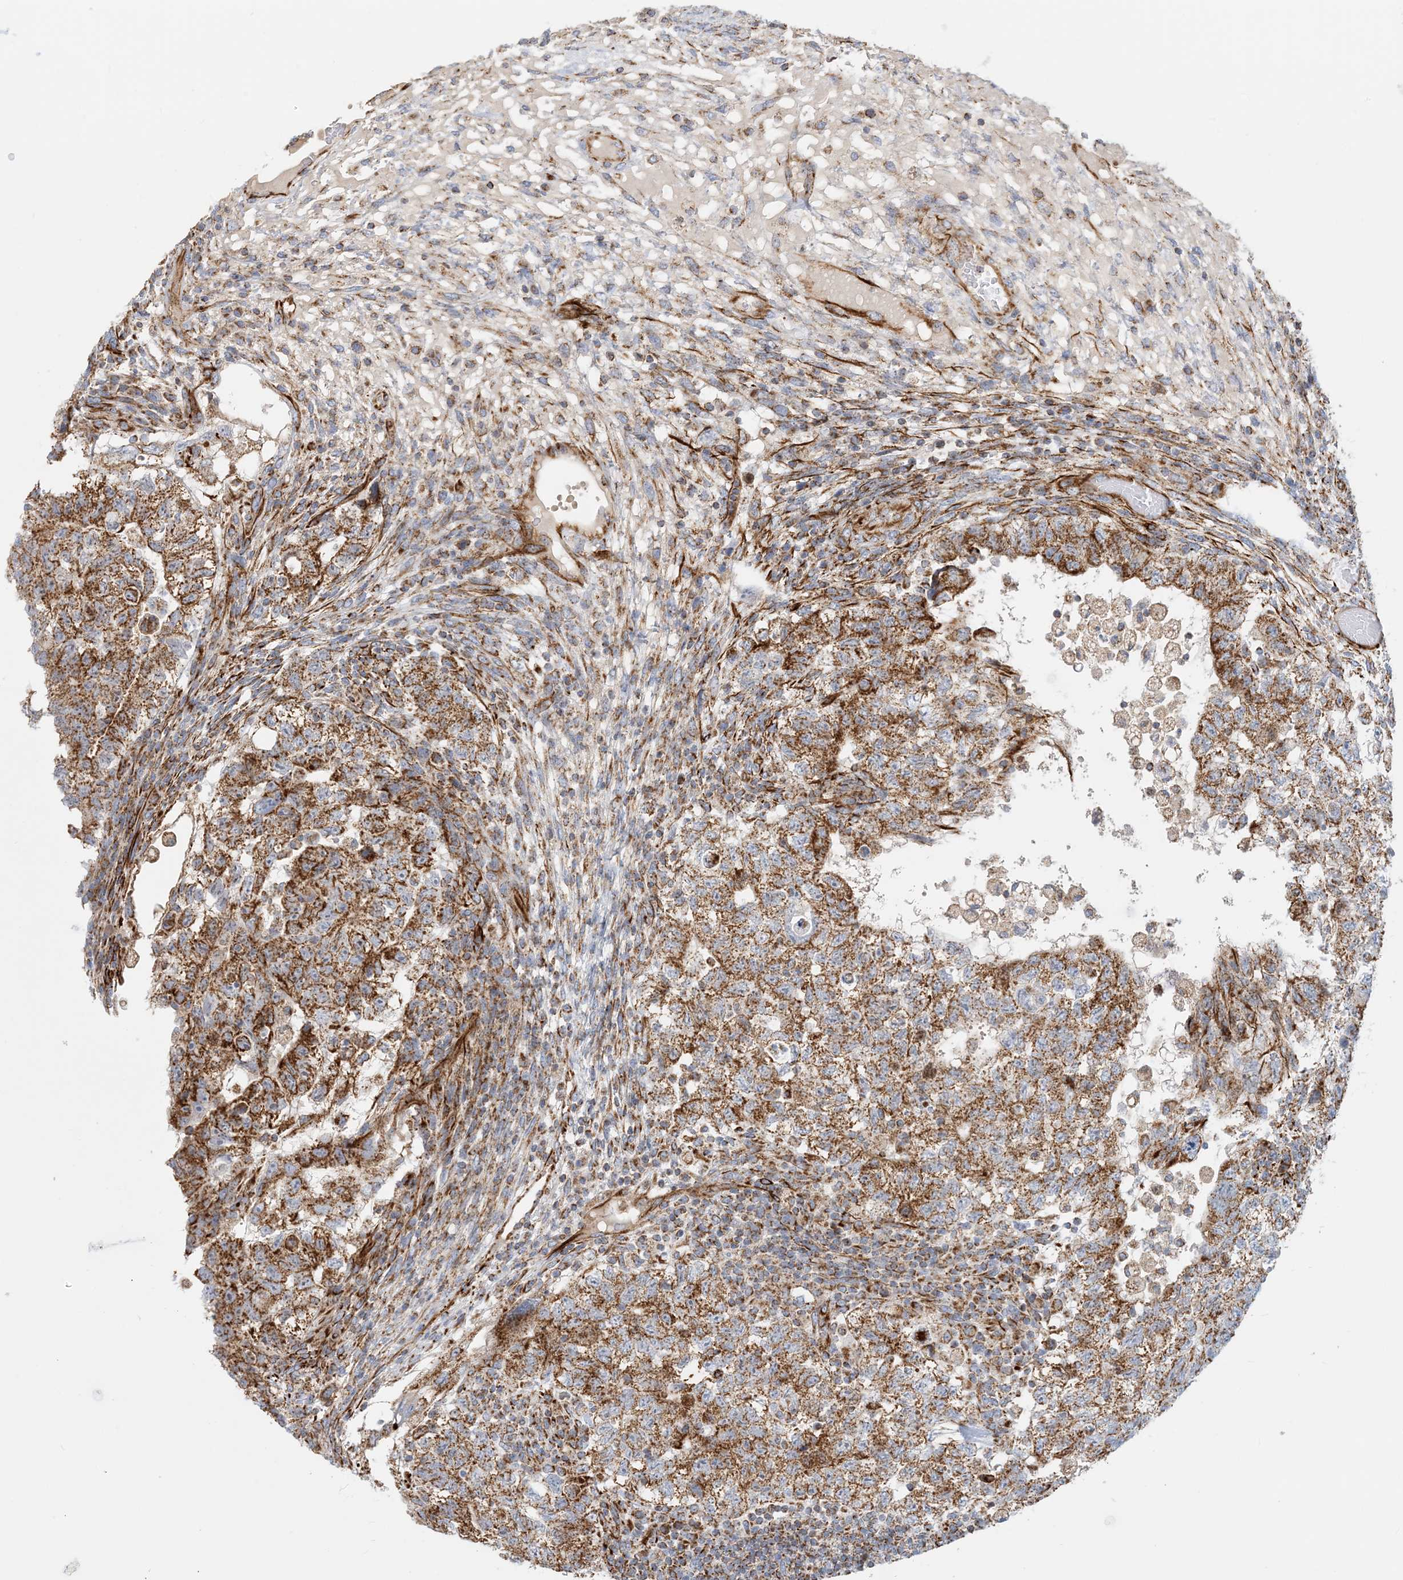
{"staining": {"intensity": "strong", "quantity": ">75%", "location": "cytoplasmic/membranous"}, "tissue": "testis cancer", "cell_type": "Tumor cells", "image_type": "cancer", "snomed": [{"axis": "morphology", "description": "Carcinoma, Embryonal, NOS"}, {"axis": "topography", "description": "Testis"}], "caption": "Tumor cells demonstrate strong cytoplasmic/membranous expression in about >75% of cells in embryonal carcinoma (testis).", "gene": "COA3", "patient": {"sex": "male", "age": 36}}